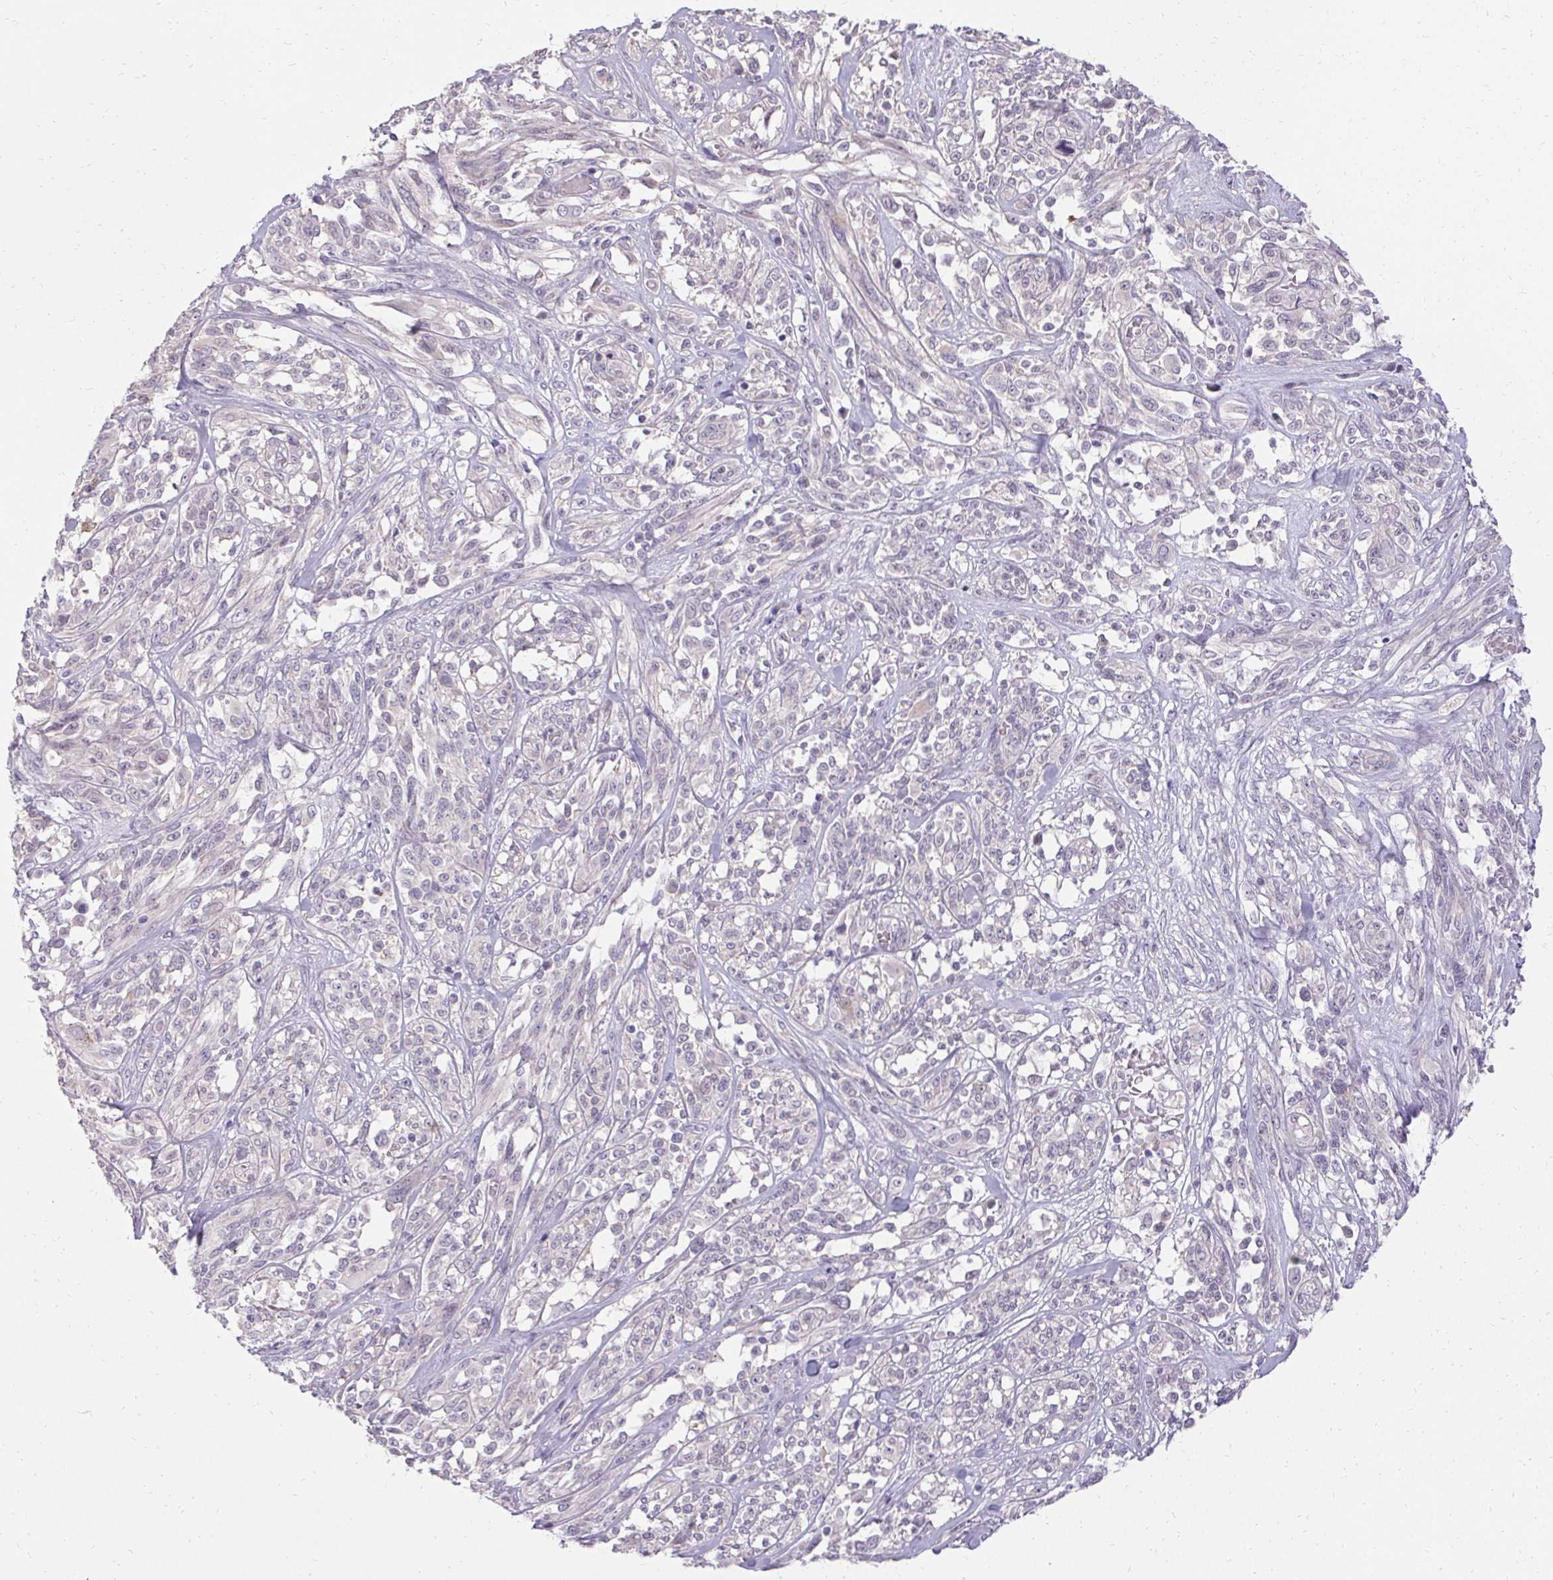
{"staining": {"intensity": "negative", "quantity": "none", "location": "none"}, "tissue": "melanoma", "cell_type": "Tumor cells", "image_type": "cancer", "snomed": [{"axis": "morphology", "description": "Malignant melanoma, NOS"}, {"axis": "topography", "description": "Skin"}], "caption": "High power microscopy image of an immunohistochemistry (IHC) image of malignant melanoma, revealing no significant expression in tumor cells.", "gene": "HSD17B3", "patient": {"sex": "female", "age": 91}}